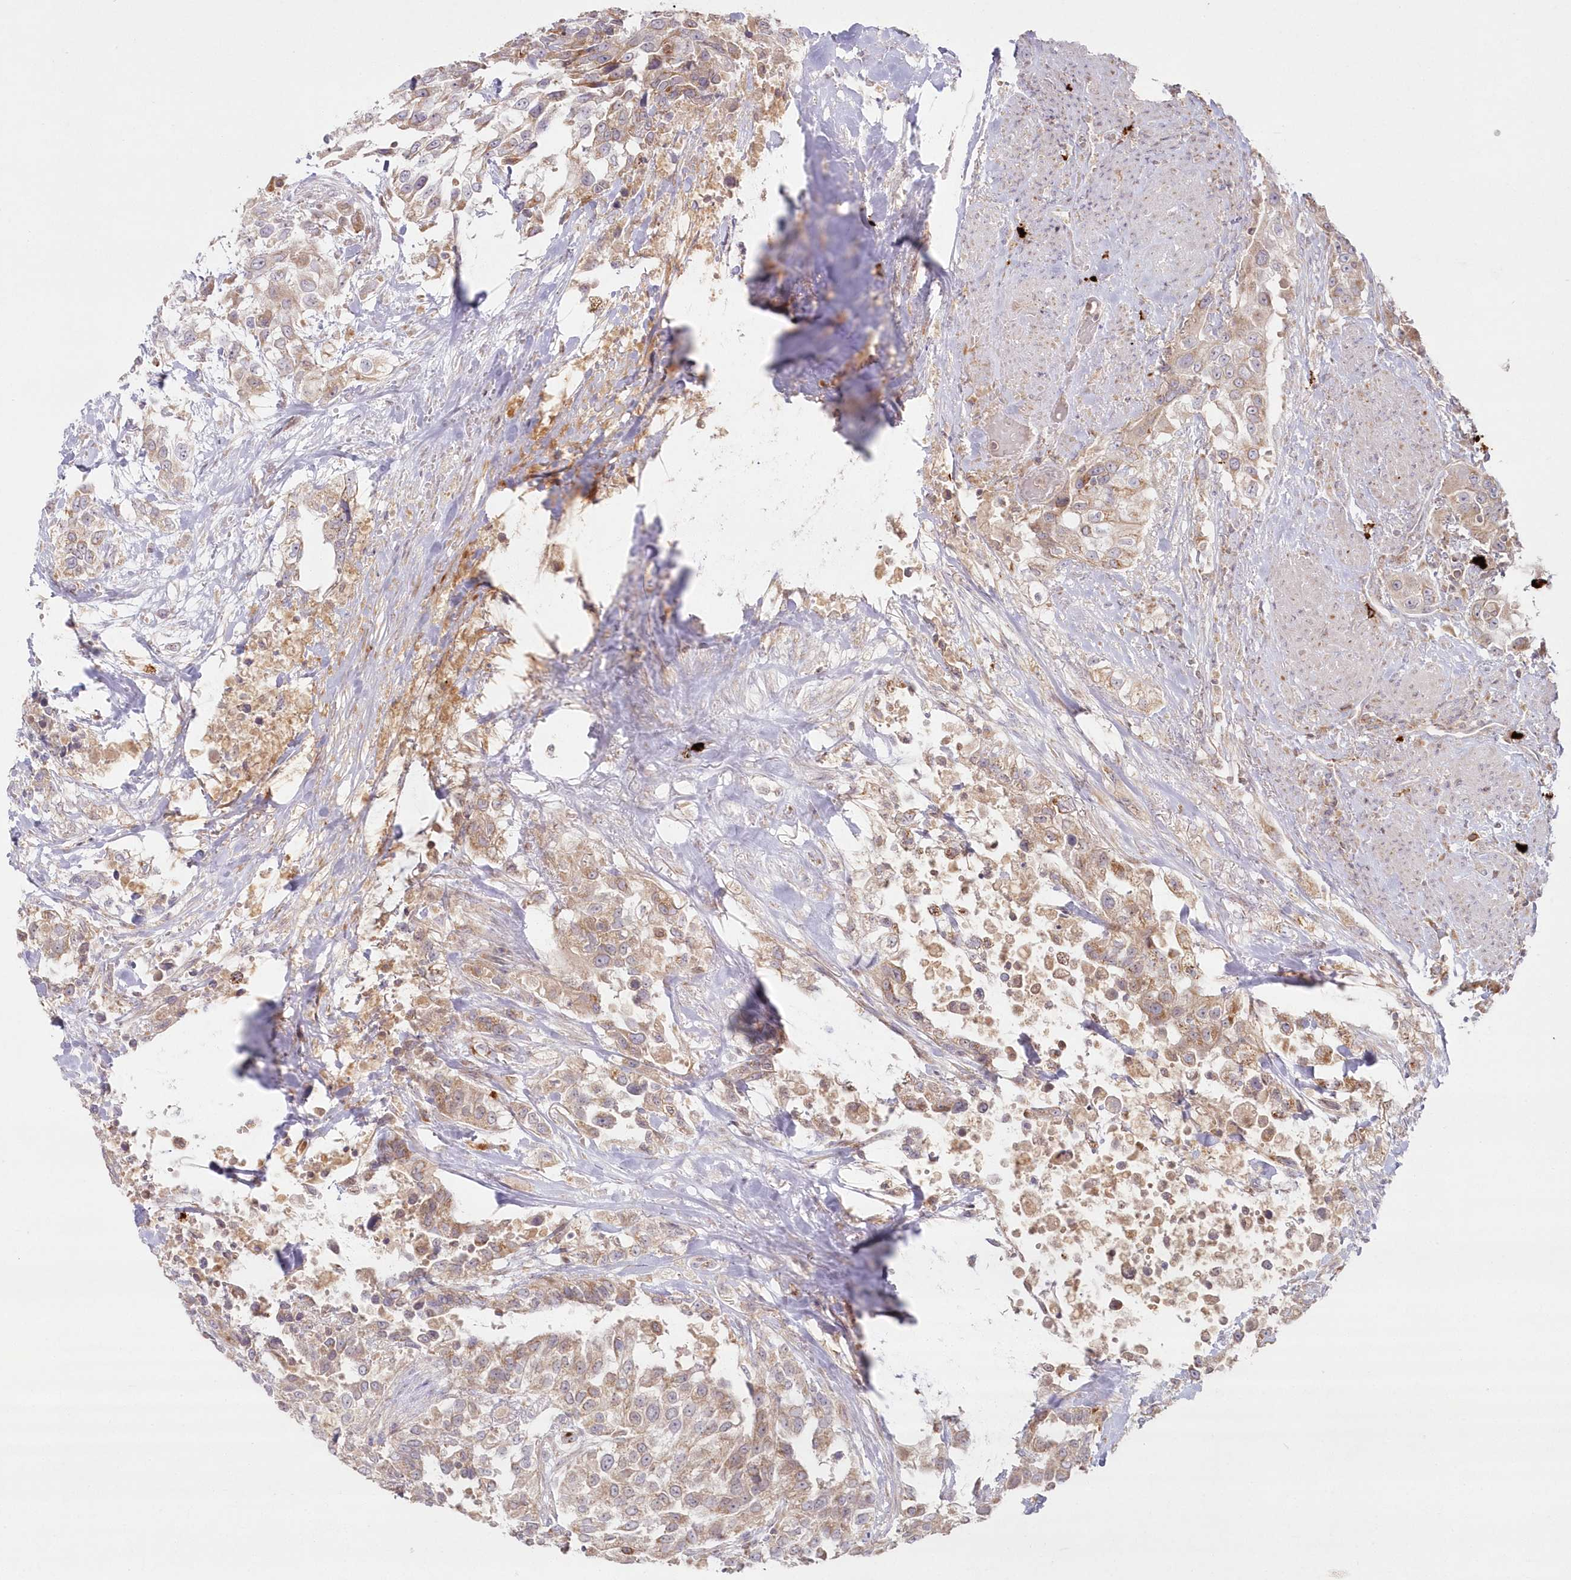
{"staining": {"intensity": "moderate", "quantity": "<25%", "location": "cytoplasmic/membranous"}, "tissue": "urothelial cancer", "cell_type": "Tumor cells", "image_type": "cancer", "snomed": [{"axis": "morphology", "description": "Urothelial carcinoma, High grade"}, {"axis": "topography", "description": "Urinary bladder"}], "caption": "About <25% of tumor cells in human high-grade urothelial carcinoma demonstrate moderate cytoplasmic/membranous protein expression as visualized by brown immunohistochemical staining.", "gene": "ARSB", "patient": {"sex": "female", "age": 80}}